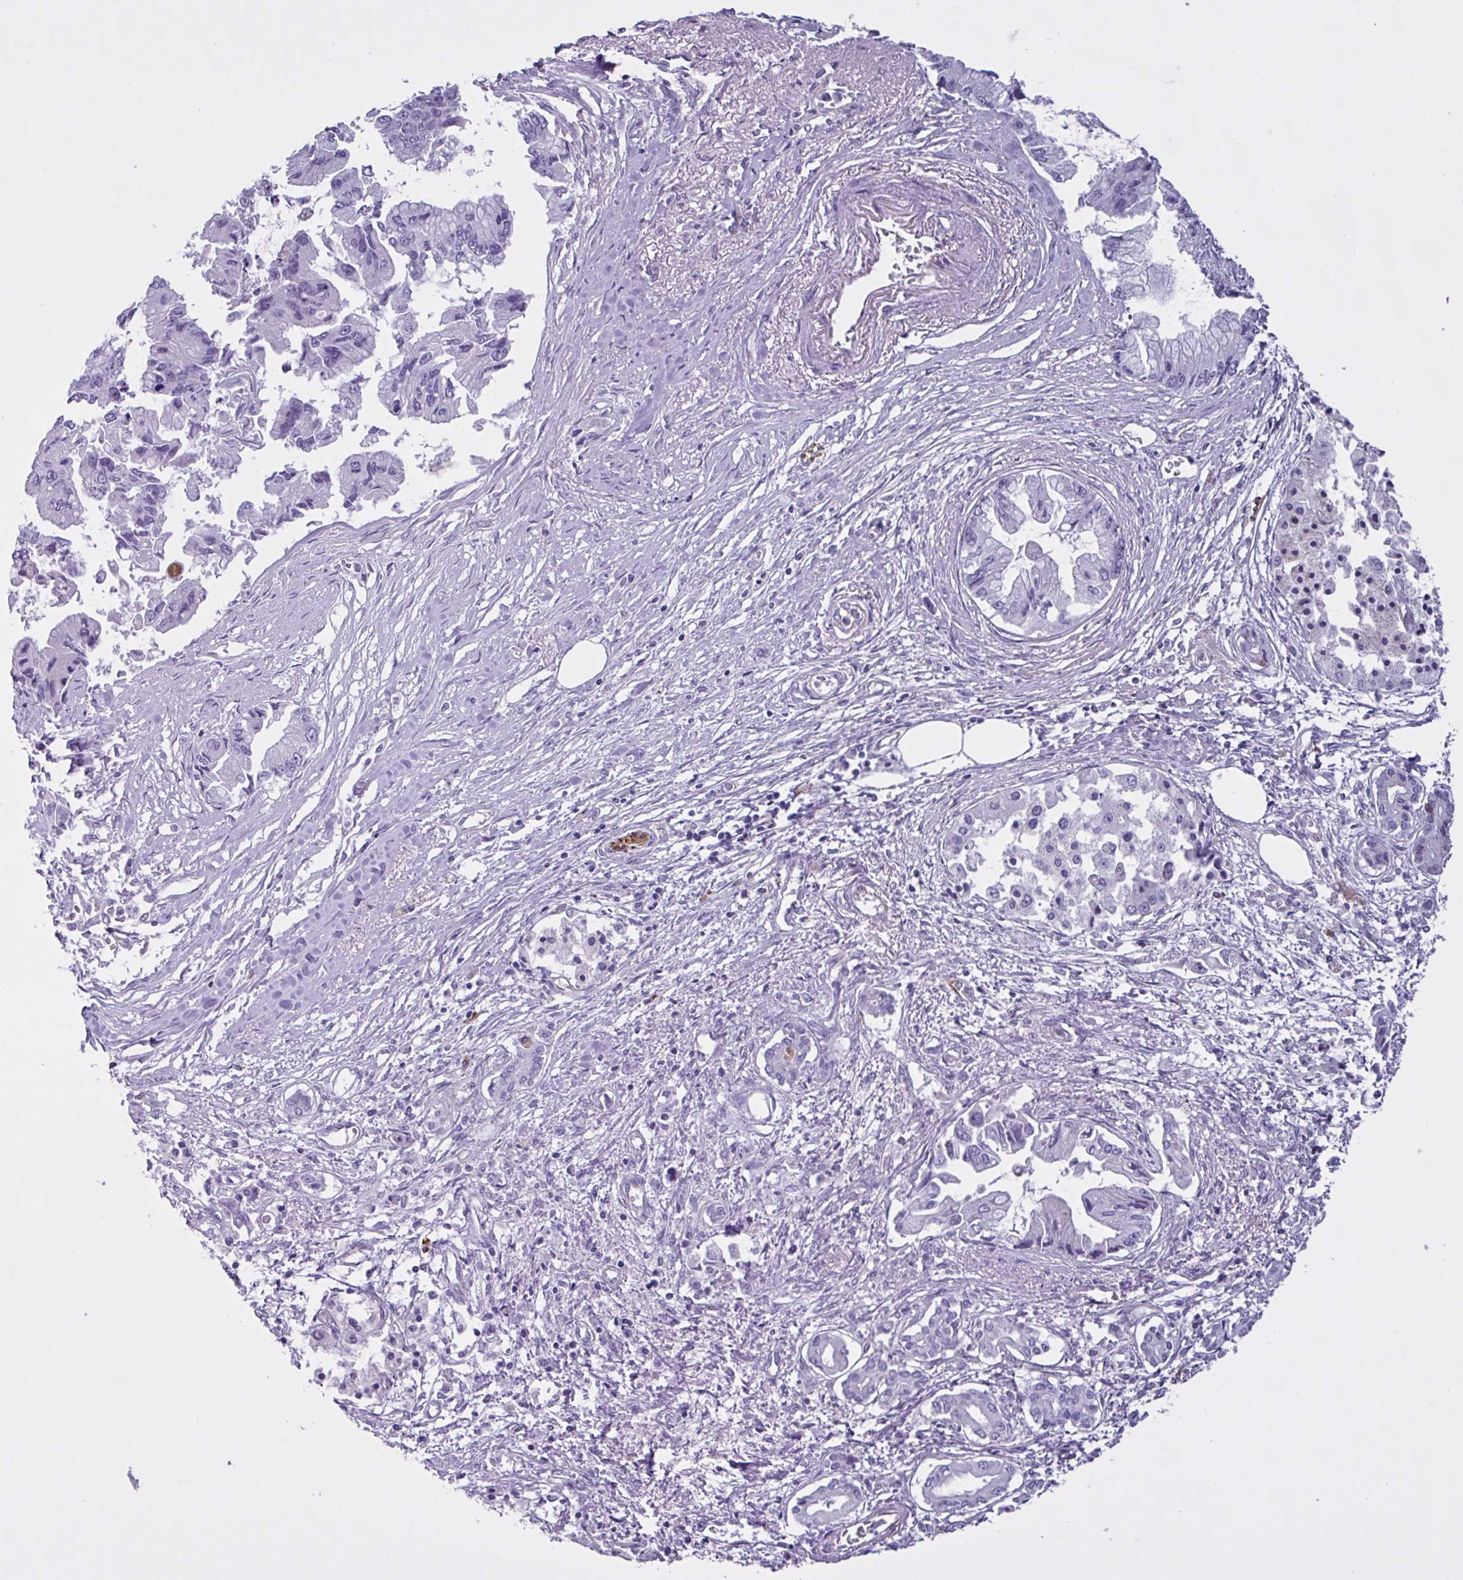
{"staining": {"intensity": "negative", "quantity": "none", "location": "none"}, "tissue": "pancreatic cancer", "cell_type": "Tumor cells", "image_type": "cancer", "snomed": [{"axis": "morphology", "description": "Adenocarcinoma, NOS"}, {"axis": "topography", "description": "Pancreas"}], "caption": "The IHC micrograph has no significant expression in tumor cells of pancreatic adenocarcinoma tissue.", "gene": "TMEM86B", "patient": {"sex": "male", "age": 84}}